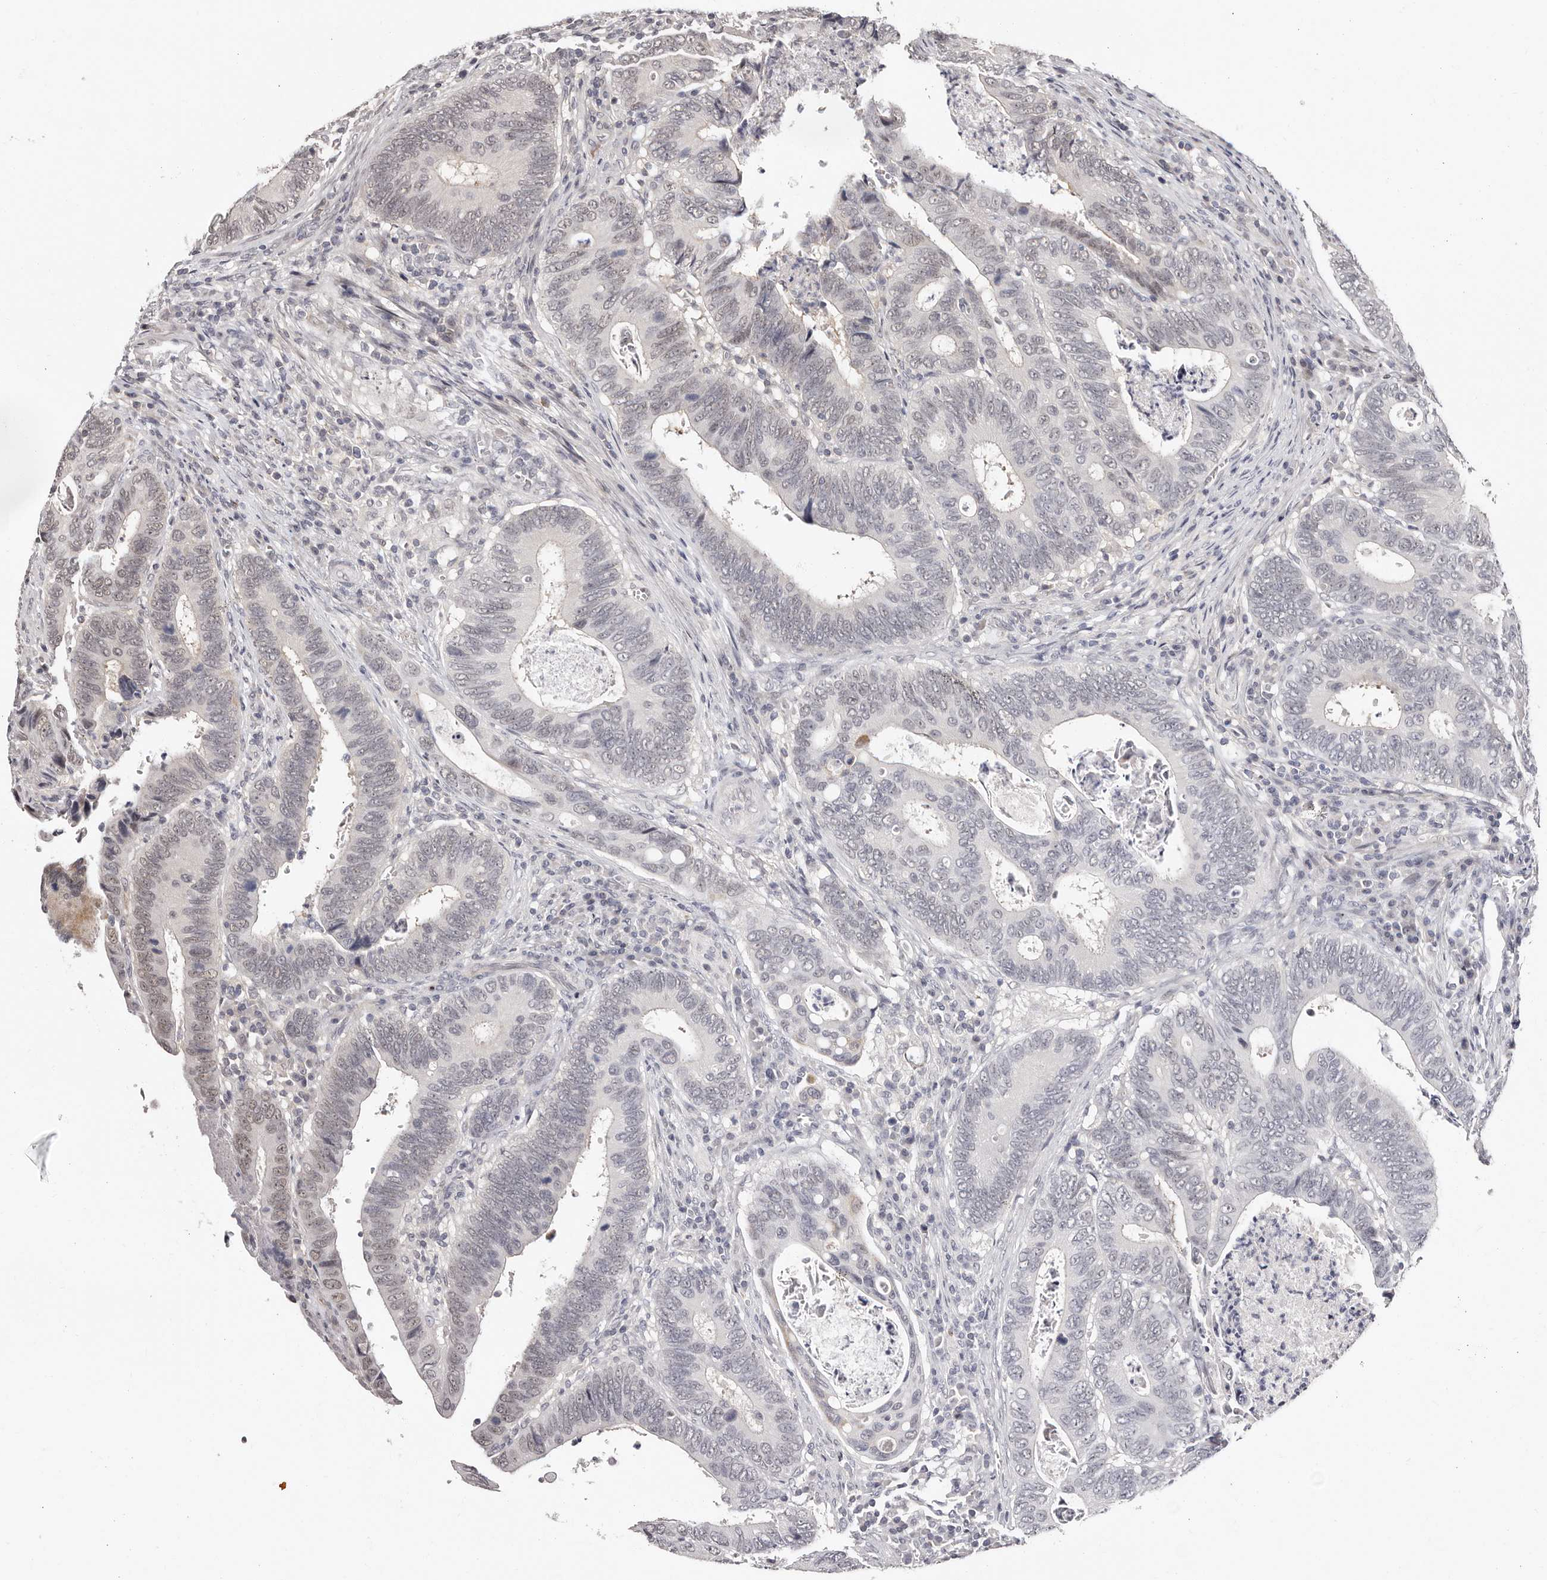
{"staining": {"intensity": "weak", "quantity": "25%-75%", "location": "nuclear"}, "tissue": "colorectal cancer", "cell_type": "Tumor cells", "image_type": "cancer", "snomed": [{"axis": "morphology", "description": "Adenocarcinoma, NOS"}, {"axis": "topography", "description": "Colon"}], "caption": "Protein expression analysis of adenocarcinoma (colorectal) displays weak nuclear expression in approximately 25%-75% of tumor cells.", "gene": "PHF20L1", "patient": {"sex": "male", "age": 72}}